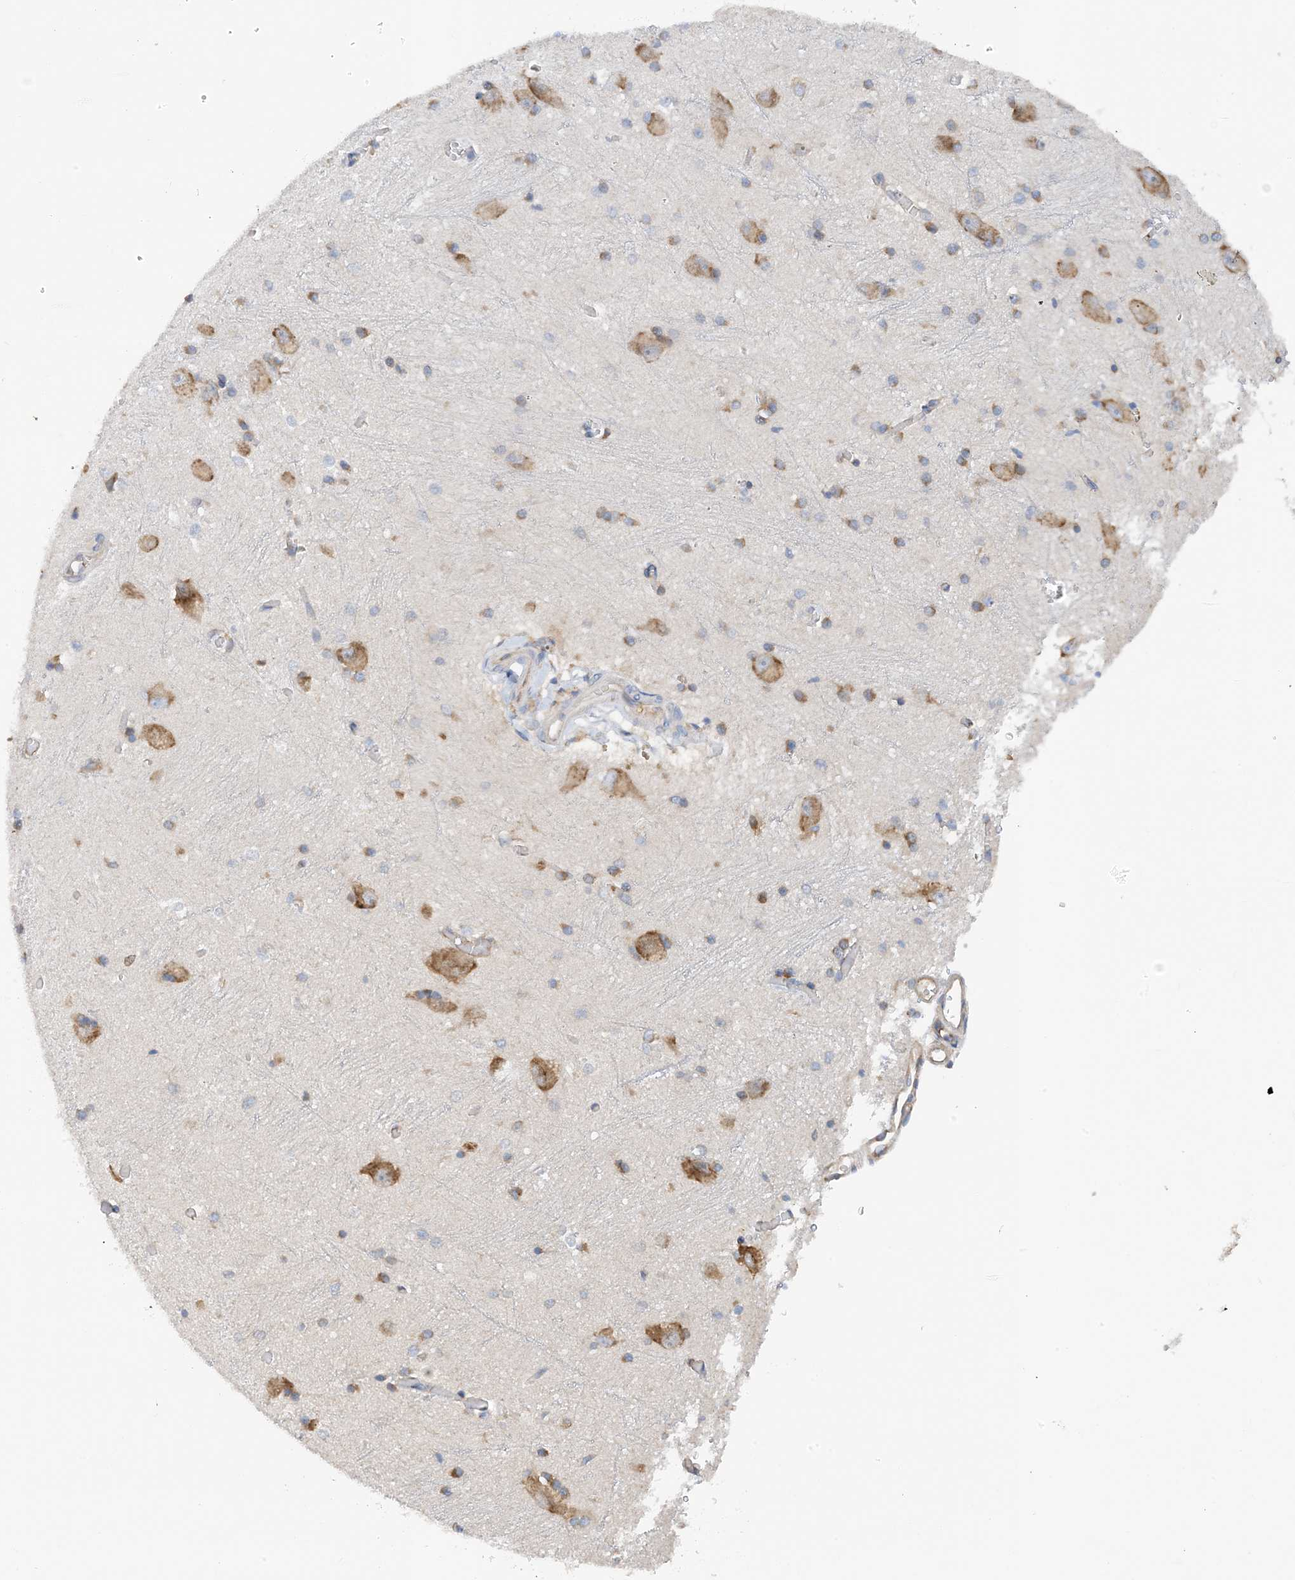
{"staining": {"intensity": "moderate", "quantity": "25%-75%", "location": "cytoplasmic/membranous"}, "tissue": "caudate", "cell_type": "Glial cells", "image_type": "normal", "snomed": [{"axis": "morphology", "description": "Normal tissue, NOS"}, {"axis": "topography", "description": "Lateral ventricle wall"}], "caption": "An image showing moderate cytoplasmic/membranous expression in approximately 25%-75% of glial cells in benign caudate, as visualized by brown immunohistochemical staining.", "gene": "SLC5A11", "patient": {"sex": "male", "age": 37}}